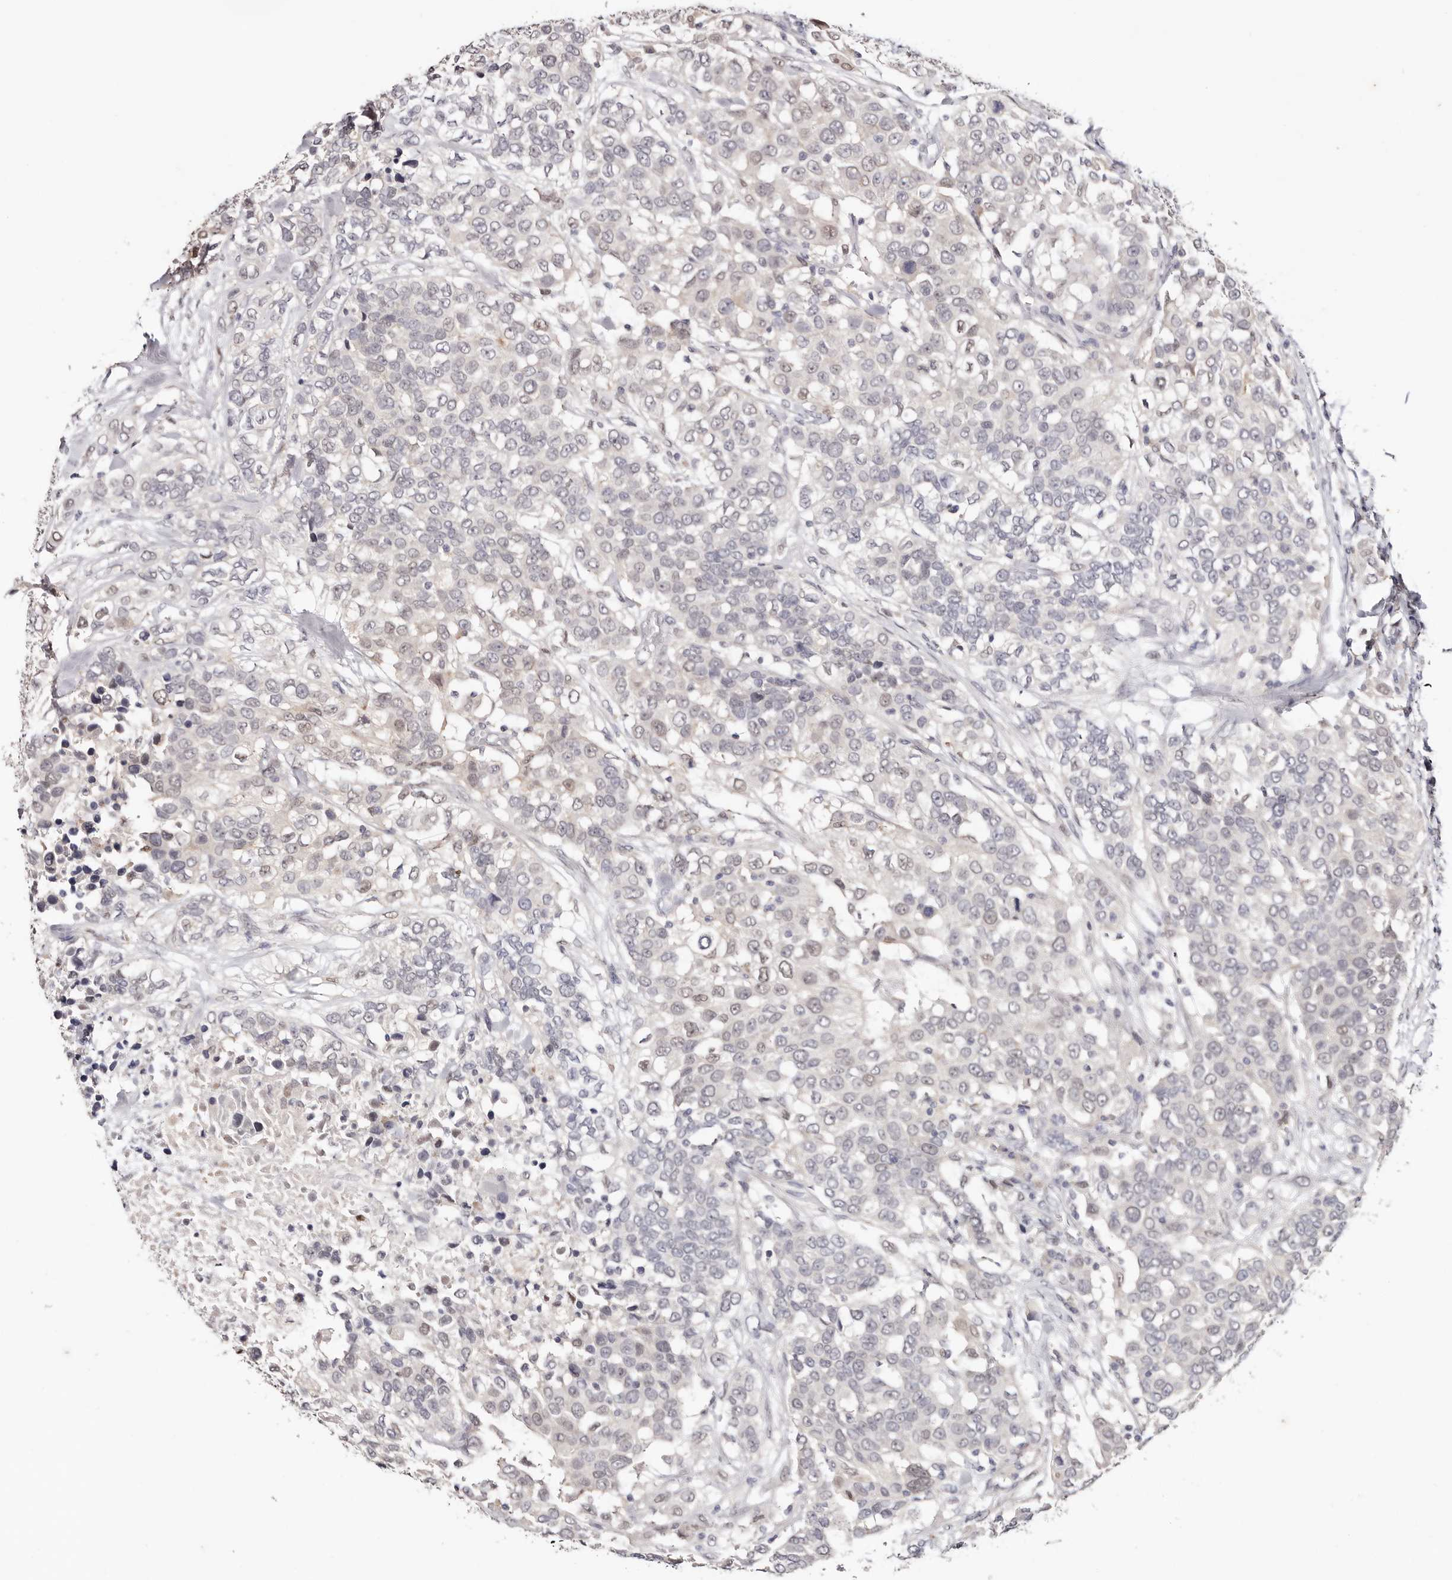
{"staining": {"intensity": "negative", "quantity": "none", "location": "none"}, "tissue": "urothelial cancer", "cell_type": "Tumor cells", "image_type": "cancer", "snomed": [{"axis": "morphology", "description": "Urothelial carcinoma, High grade"}, {"axis": "topography", "description": "Urinary bladder"}], "caption": "This image is of urothelial carcinoma (high-grade) stained with immunohistochemistry to label a protein in brown with the nuclei are counter-stained blue. There is no staining in tumor cells.", "gene": "TYW3", "patient": {"sex": "female", "age": 80}}